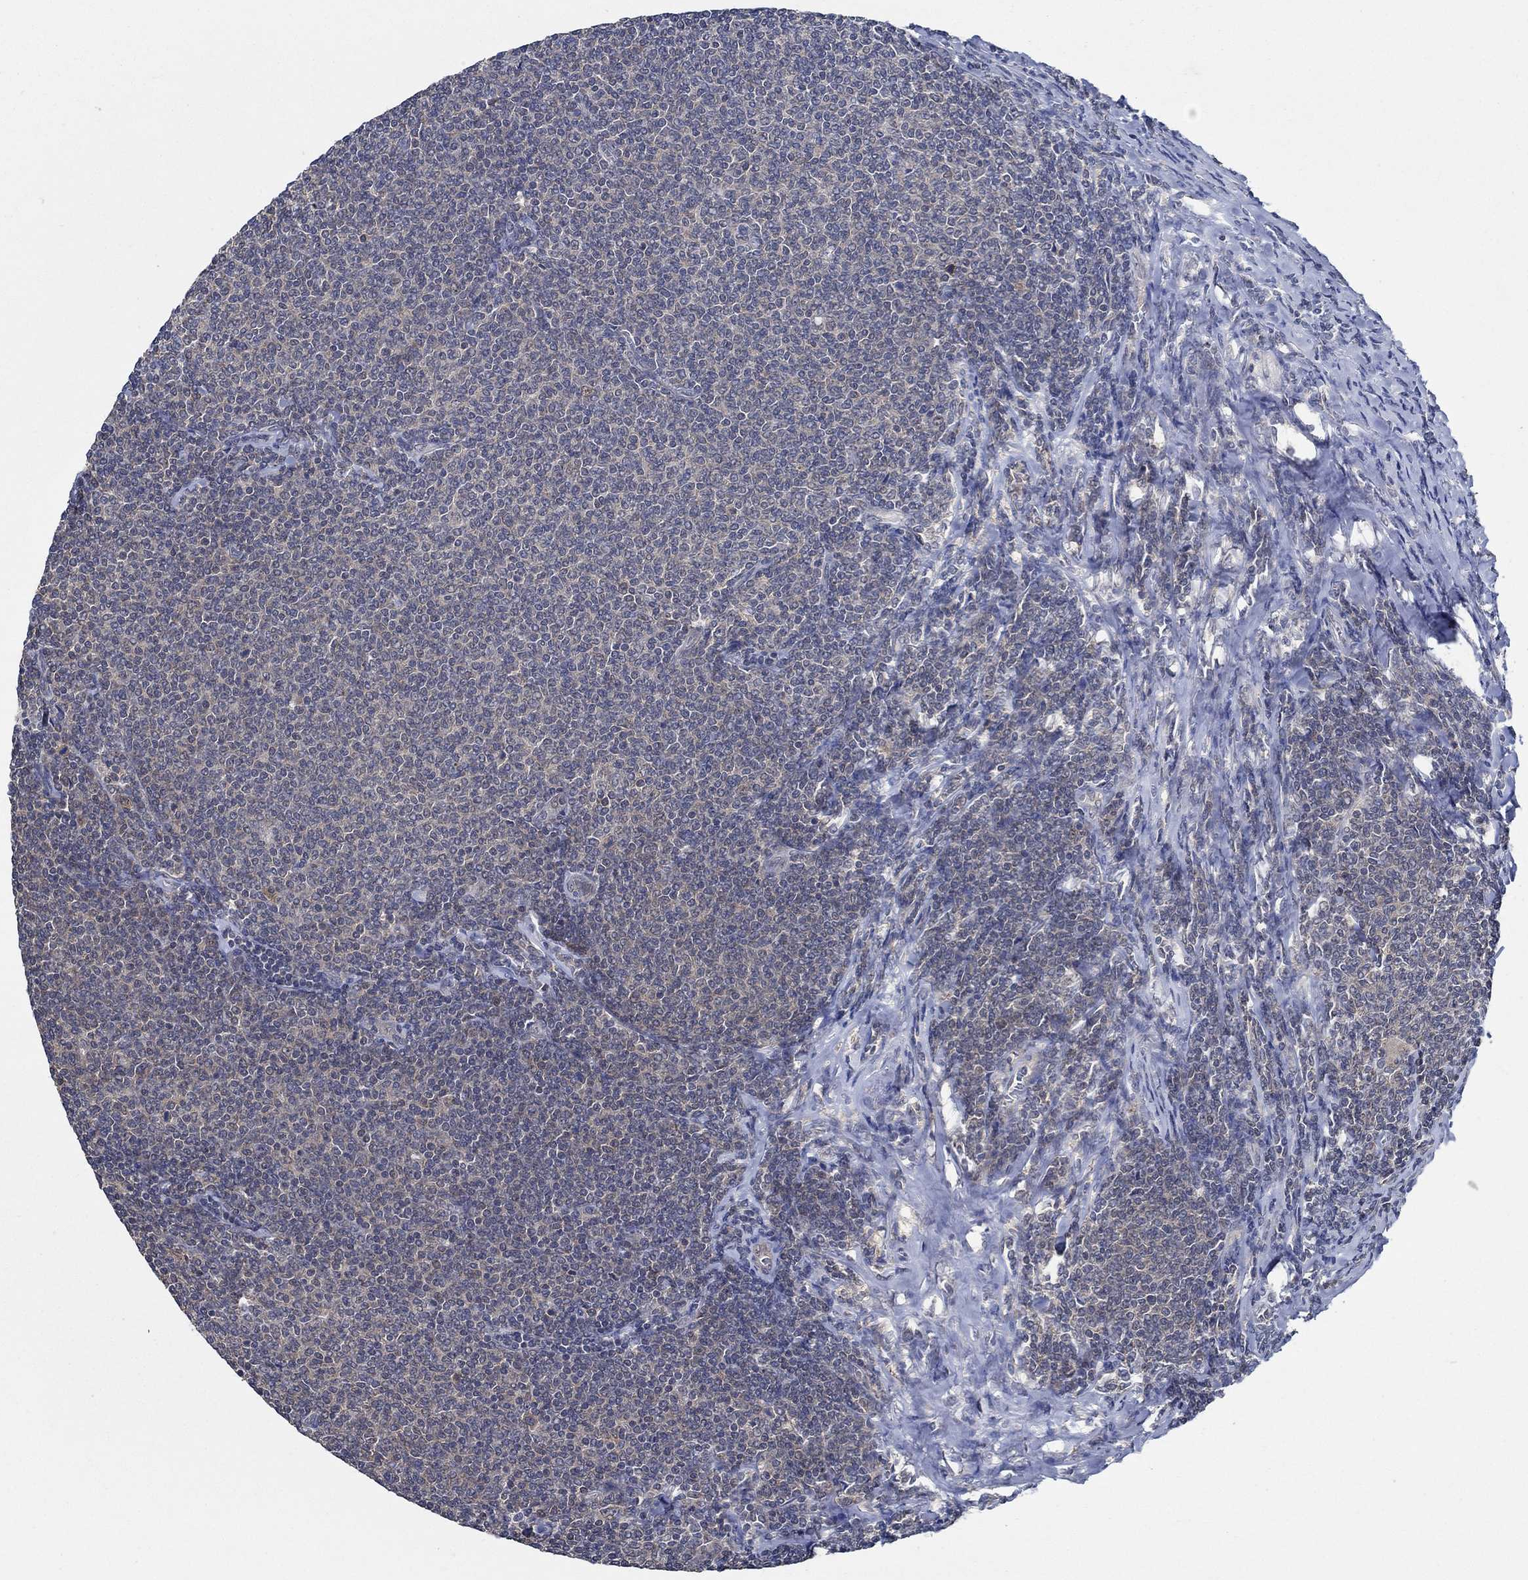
{"staining": {"intensity": "weak", "quantity": "25%-75%", "location": "cytoplasmic/membranous"}, "tissue": "lymphoma", "cell_type": "Tumor cells", "image_type": "cancer", "snomed": [{"axis": "morphology", "description": "Malignant lymphoma, non-Hodgkin's type, Low grade"}, {"axis": "topography", "description": "Lymph node"}], "caption": "Lymphoma stained with DAB (3,3'-diaminobenzidine) immunohistochemistry displays low levels of weak cytoplasmic/membranous positivity in approximately 25%-75% of tumor cells.", "gene": "DACT1", "patient": {"sex": "male", "age": 52}}